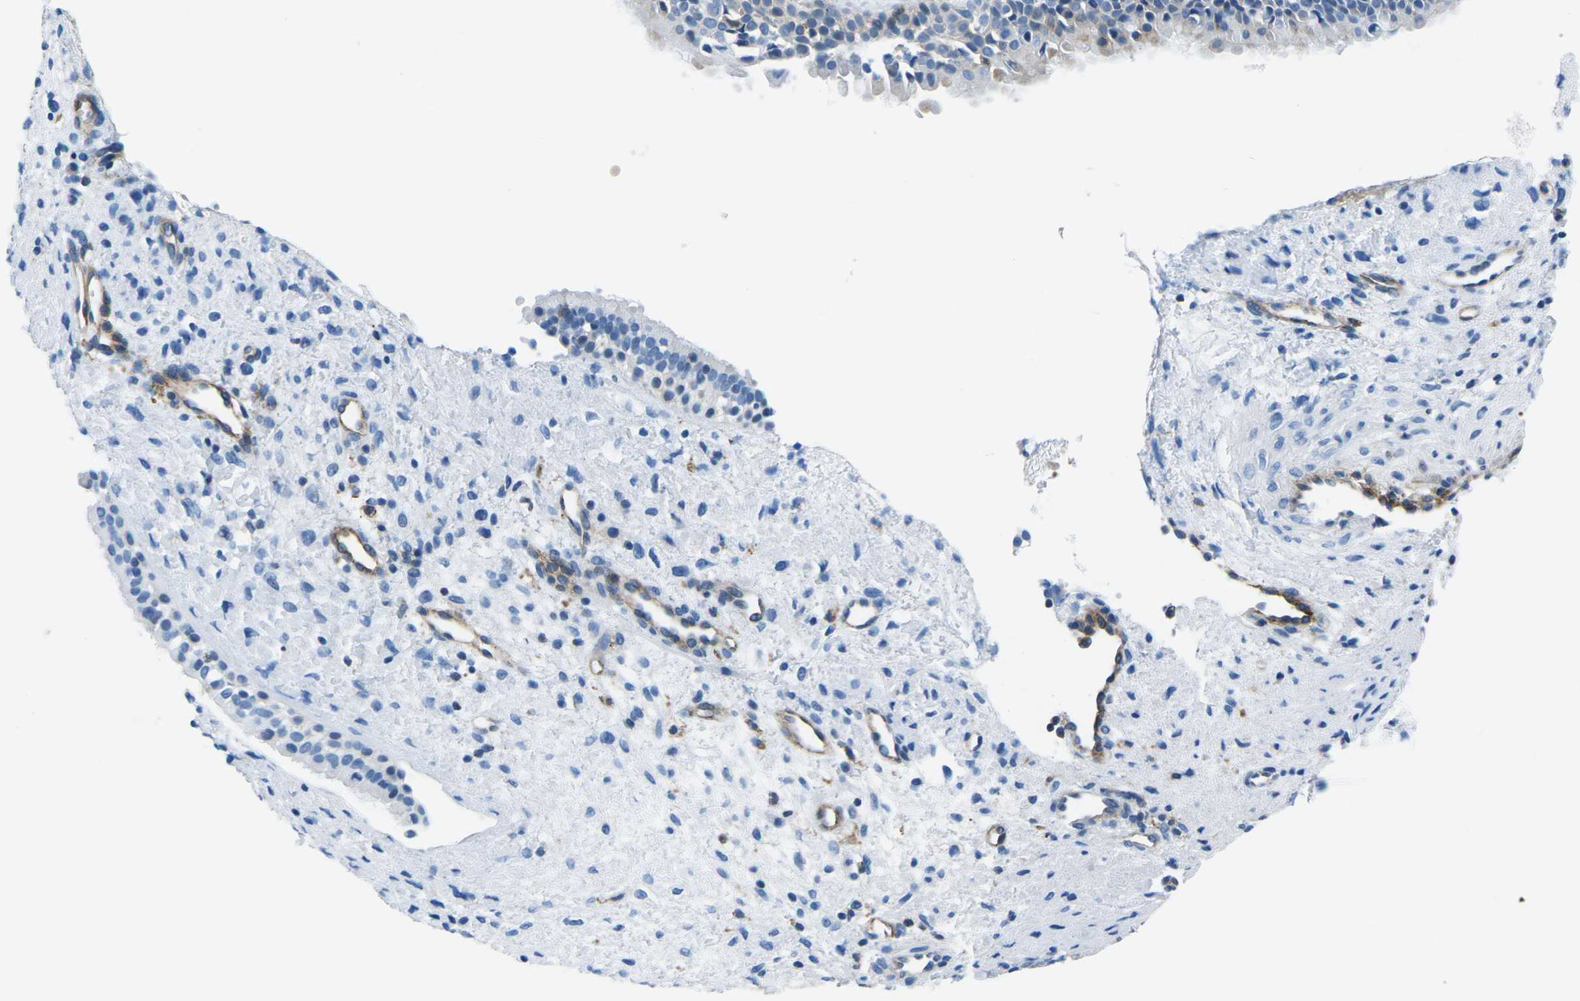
{"staining": {"intensity": "negative", "quantity": "none", "location": "none"}, "tissue": "nasopharynx", "cell_type": "Respiratory epithelial cells", "image_type": "normal", "snomed": [{"axis": "morphology", "description": "Normal tissue, NOS"}, {"axis": "topography", "description": "Nasopharynx"}], "caption": "Respiratory epithelial cells show no significant staining in benign nasopharynx.", "gene": "SOCS4", "patient": {"sex": "male", "age": 22}}